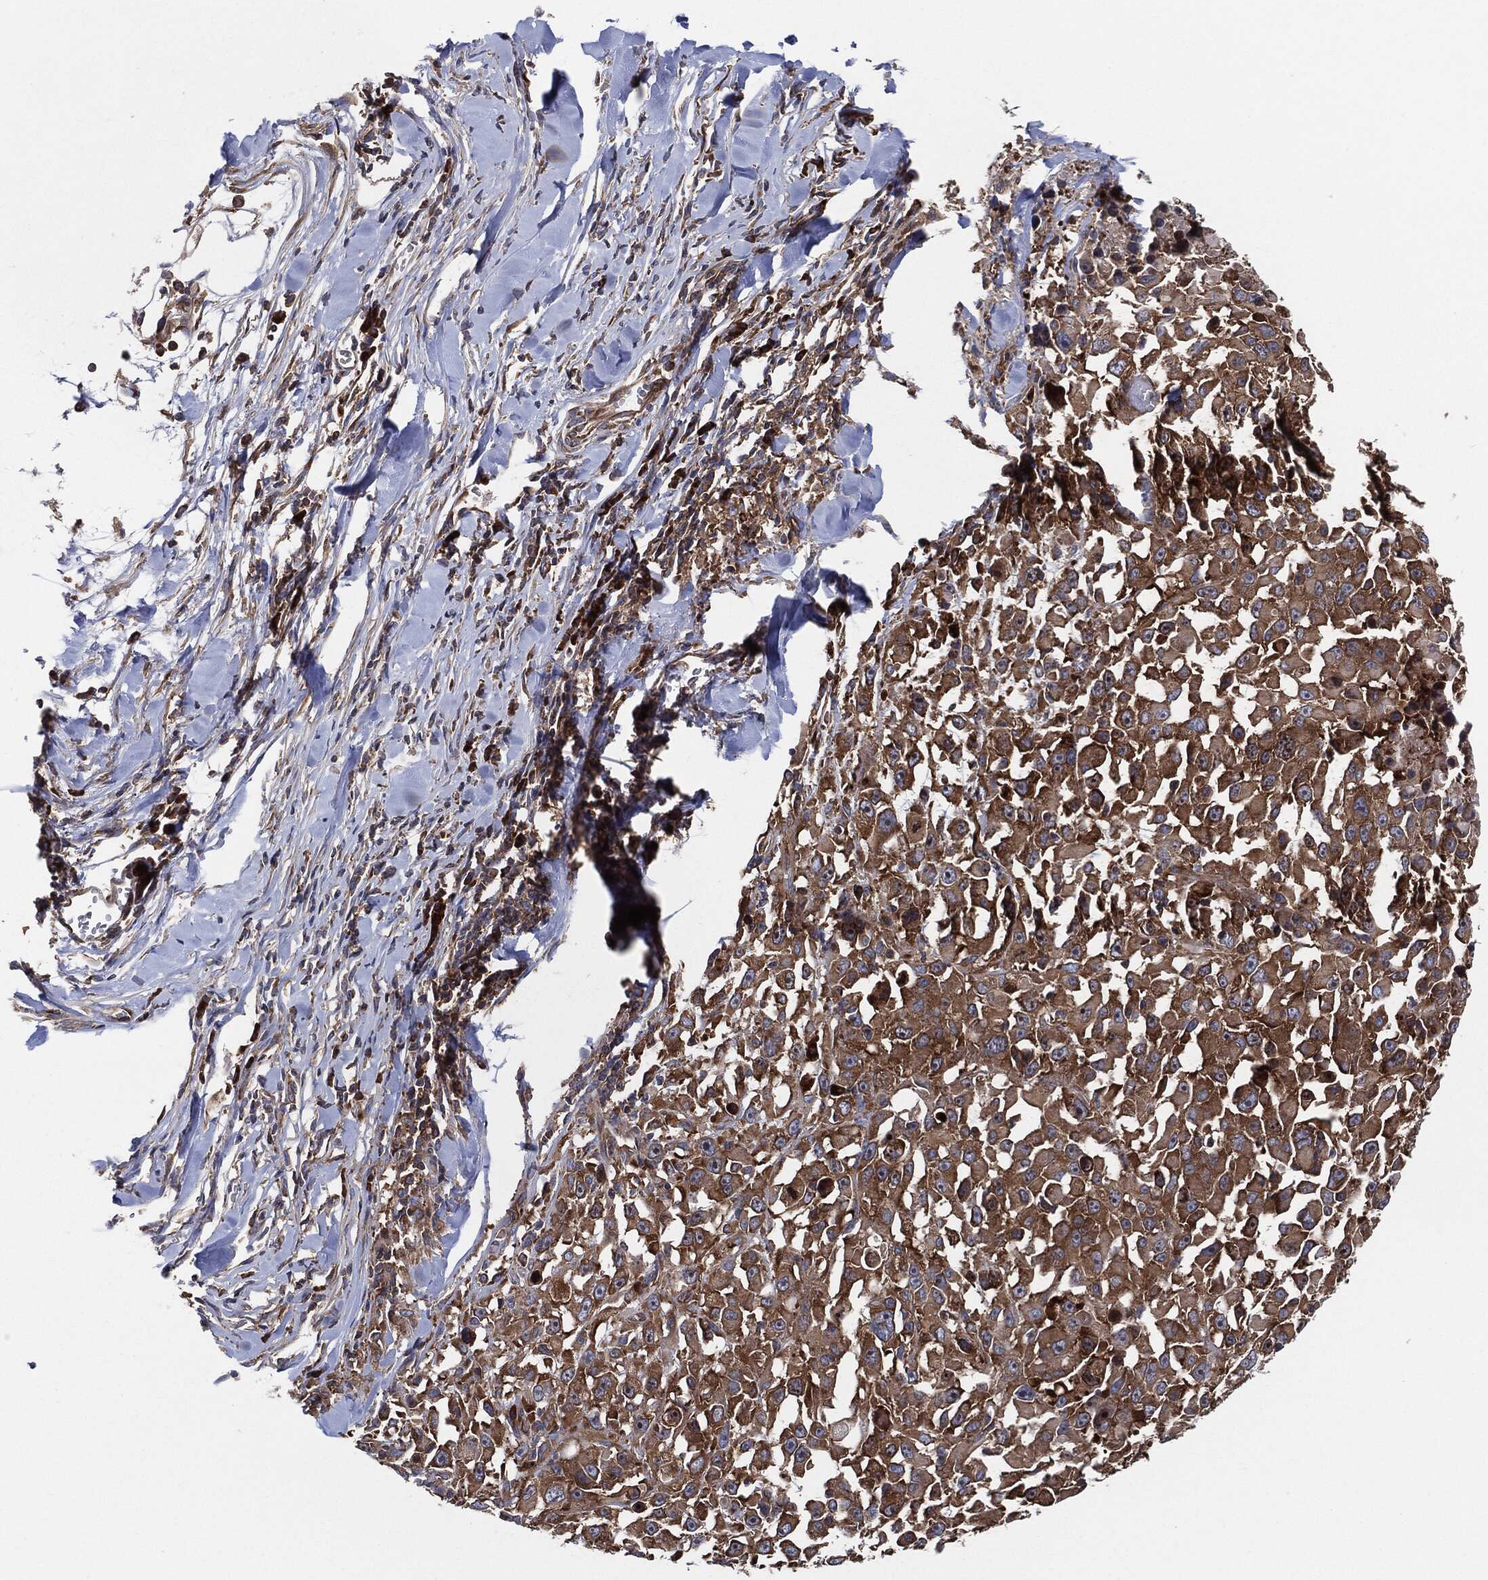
{"staining": {"intensity": "moderate", "quantity": ">75%", "location": "cytoplasmic/membranous"}, "tissue": "melanoma", "cell_type": "Tumor cells", "image_type": "cancer", "snomed": [{"axis": "morphology", "description": "Malignant melanoma, Metastatic site"}, {"axis": "topography", "description": "Lymph node"}], "caption": "Immunohistochemistry of malignant melanoma (metastatic site) exhibits medium levels of moderate cytoplasmic/membranous expression in approximately >75% of tumor cells.", "gene": "EIF2S2", "patient": {"sex": "male", "age": 50}}